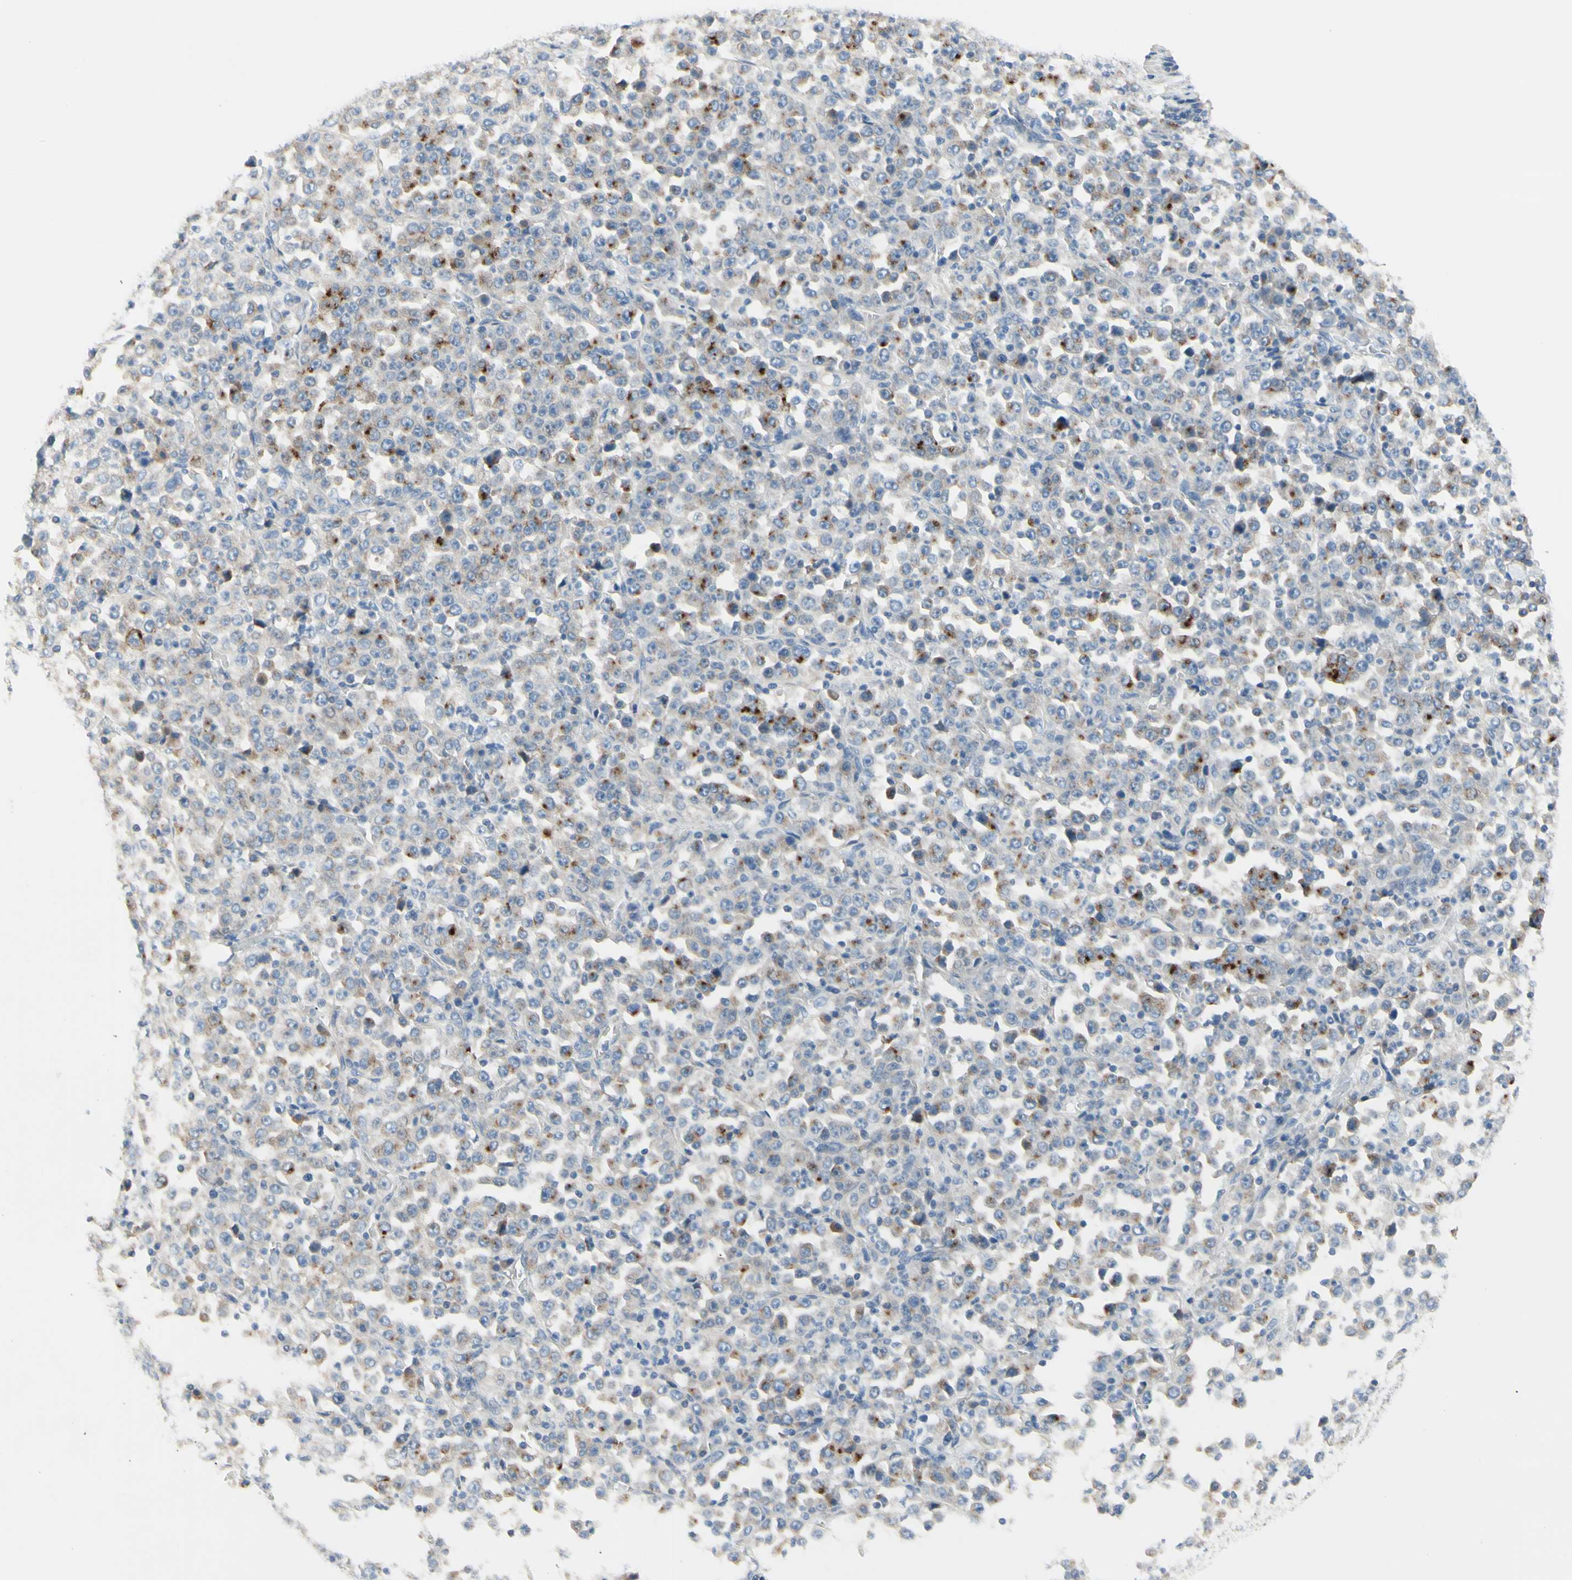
{"staining": {"intensity": "weak", "quantity": ">75%", "location": "cytoplasmic/membranous"}, "tissue": "stomach cancer", "cell_type": "Tumor cells", "image_type": "cancer", "snomed": [{"axis": "morphology", "description": "Normal tissue, NOS"}, {"axis": "morphology", "description": "Adenocarcinoma, NOS"}, {"axis": "topography", "description": "Stomach, upper"}, {"axis": "topography", "description": "Stomach"}], "caption": "IHC staining of stomach adenocarcinoma, which shows low levels of weak cytoplasmic/membranous positivity in about >75% of tumor cells indicating weak cytoplasmic/membranous protein positivity. The staining was performed using DAB (brown) for protein detection and nuclei were counterstained in hematoxylin (blue).", "gene": "MUC1", "patient": {"sex": "male", "age": 59}}